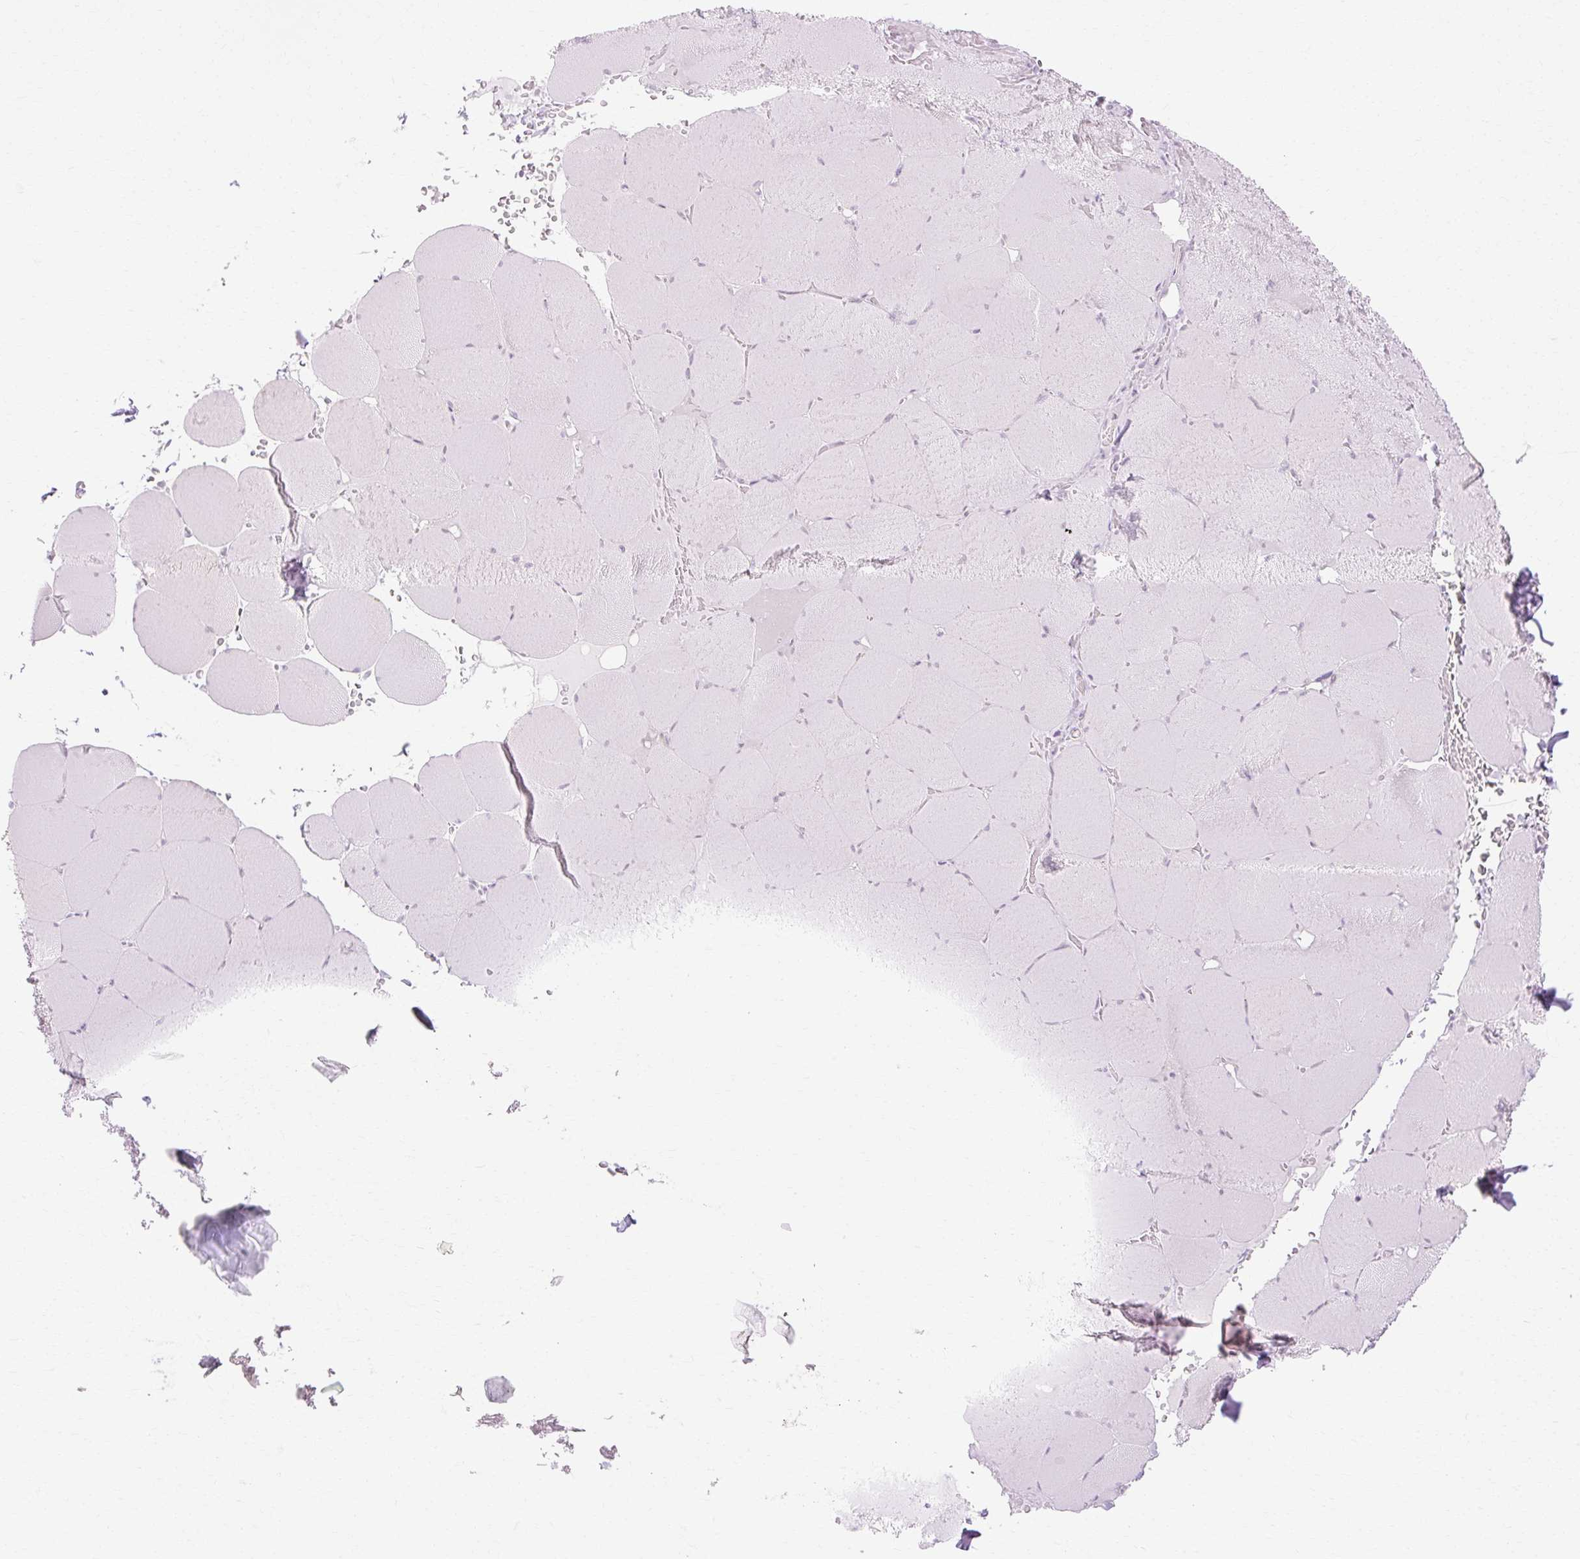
{"staining": {"intensity": "weak", "quantity": "<25%", "location": "nuclear"}, "tissue": "skeletal muscle", "cell_type": "Myocytes", "image_type": "normal", "snomed": [{"axis": "morphology", "description": "Normal tissue, NOS"}, {"axis": "topography", "description": "Skeletal muscle"}, {"axis": "topography", "description": "Head-Neck"}], "caption": "This is an IHC photomicrograph of unremarkable human skeletal muscle. There is no expression in myocytes.", "gene": "C3orf49", "patient": {"sex": "male", "age": 66}}